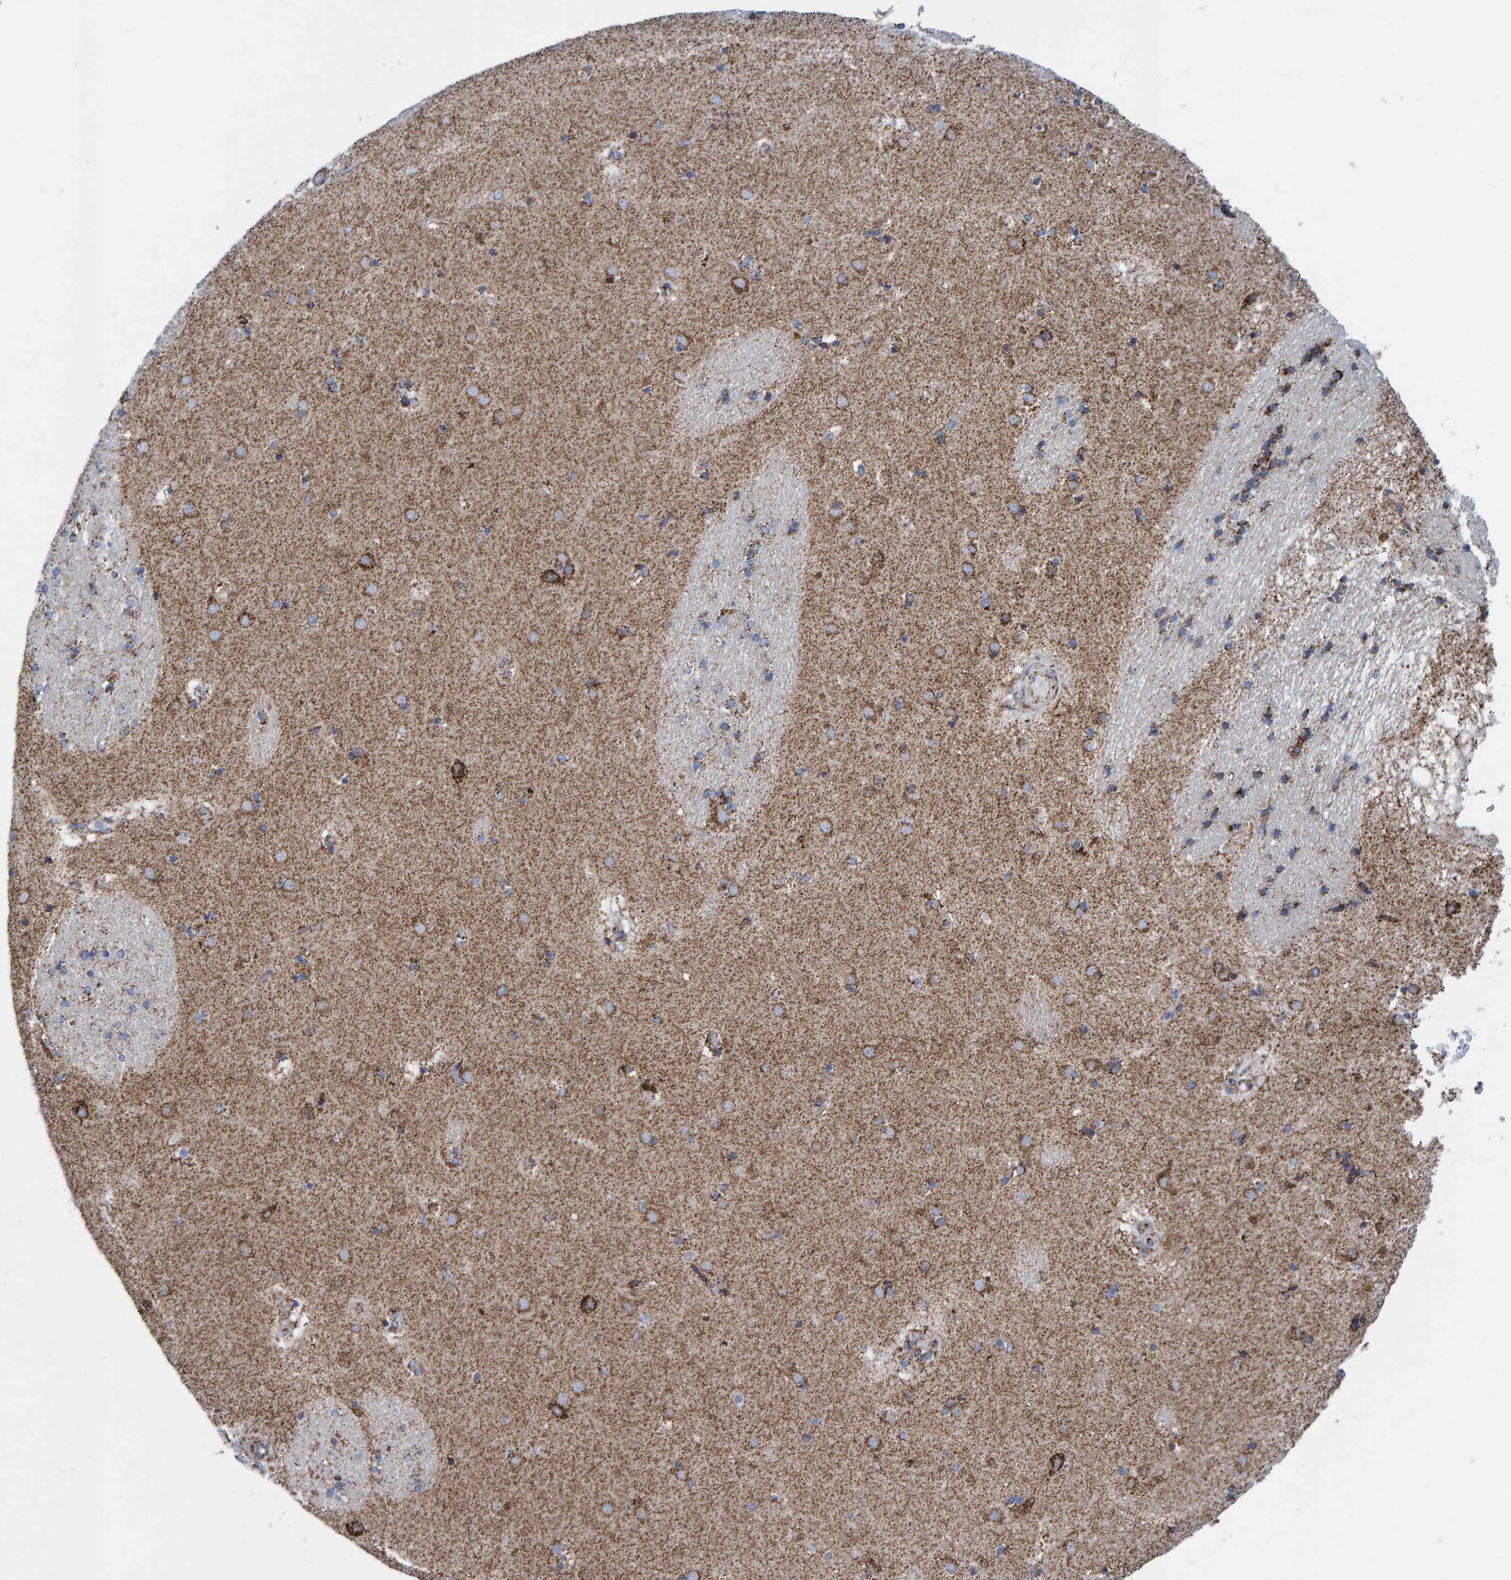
{"staining": {"intensity": "moderate", "quantity": ">75%", "location": "cytoplasmic/membranous"}, "tissue": "caudate", "cell_type": "Glial cells", "image_type": "normal", "snomed": [{"axis": "morphology", "description": "Normal tissue, NOS"}, {"axis": "topography", "description": "Lateral ventricle wall"}], "caption": "A high-resolution image shows immunohistochemistry staining of normal caudate, which exhibits moderate cytoplasmic/membranous staining in approximately >75% of glial cells. The protein of interest is stained brown, and the nuclei are stained in blue (DAB (3,3'-diaminobenzidine) IHC with brightfield microscopy, high magnification).", "gene": "ENSG00000262660", "patient": {"sex": "male", "age": 70}}